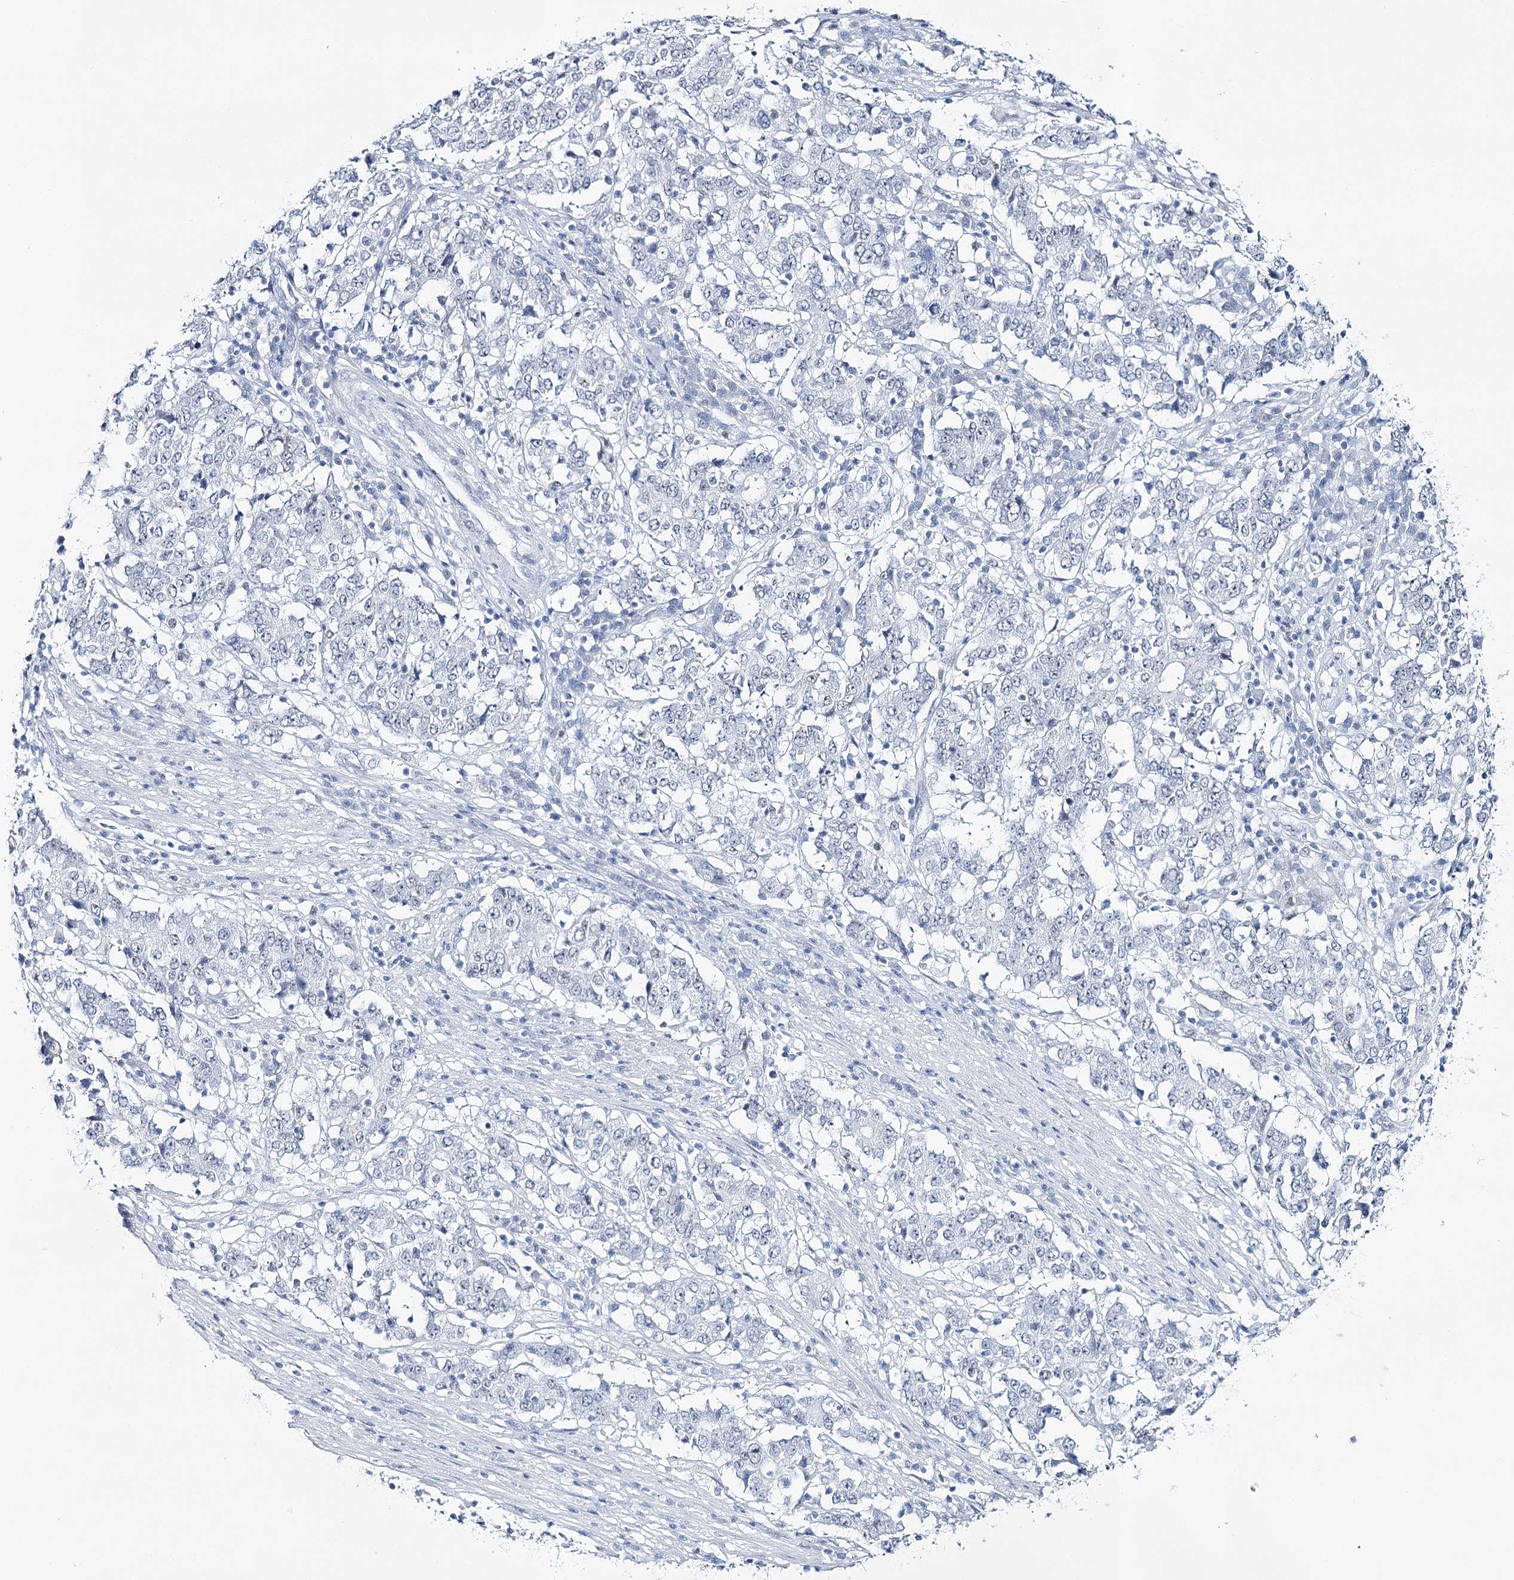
{"staining": {"intensity": "negative", "quantity": "none", "location": "none"}, "tissue": "stomach cancer", "cell_type": "Tumor cells", "image_type": "cancer", "snomed": [{"axis": "morphology", "description": "Adenocarcinoma, NOS"}, {"axis": "topography", "description": "Stomach"}], "caption": "The micrograph shows no staining of tumor cells in stomach adenocarcinoma.", "gene": "ZC3H8", "patient": {"sex": "male", "age": 59}}